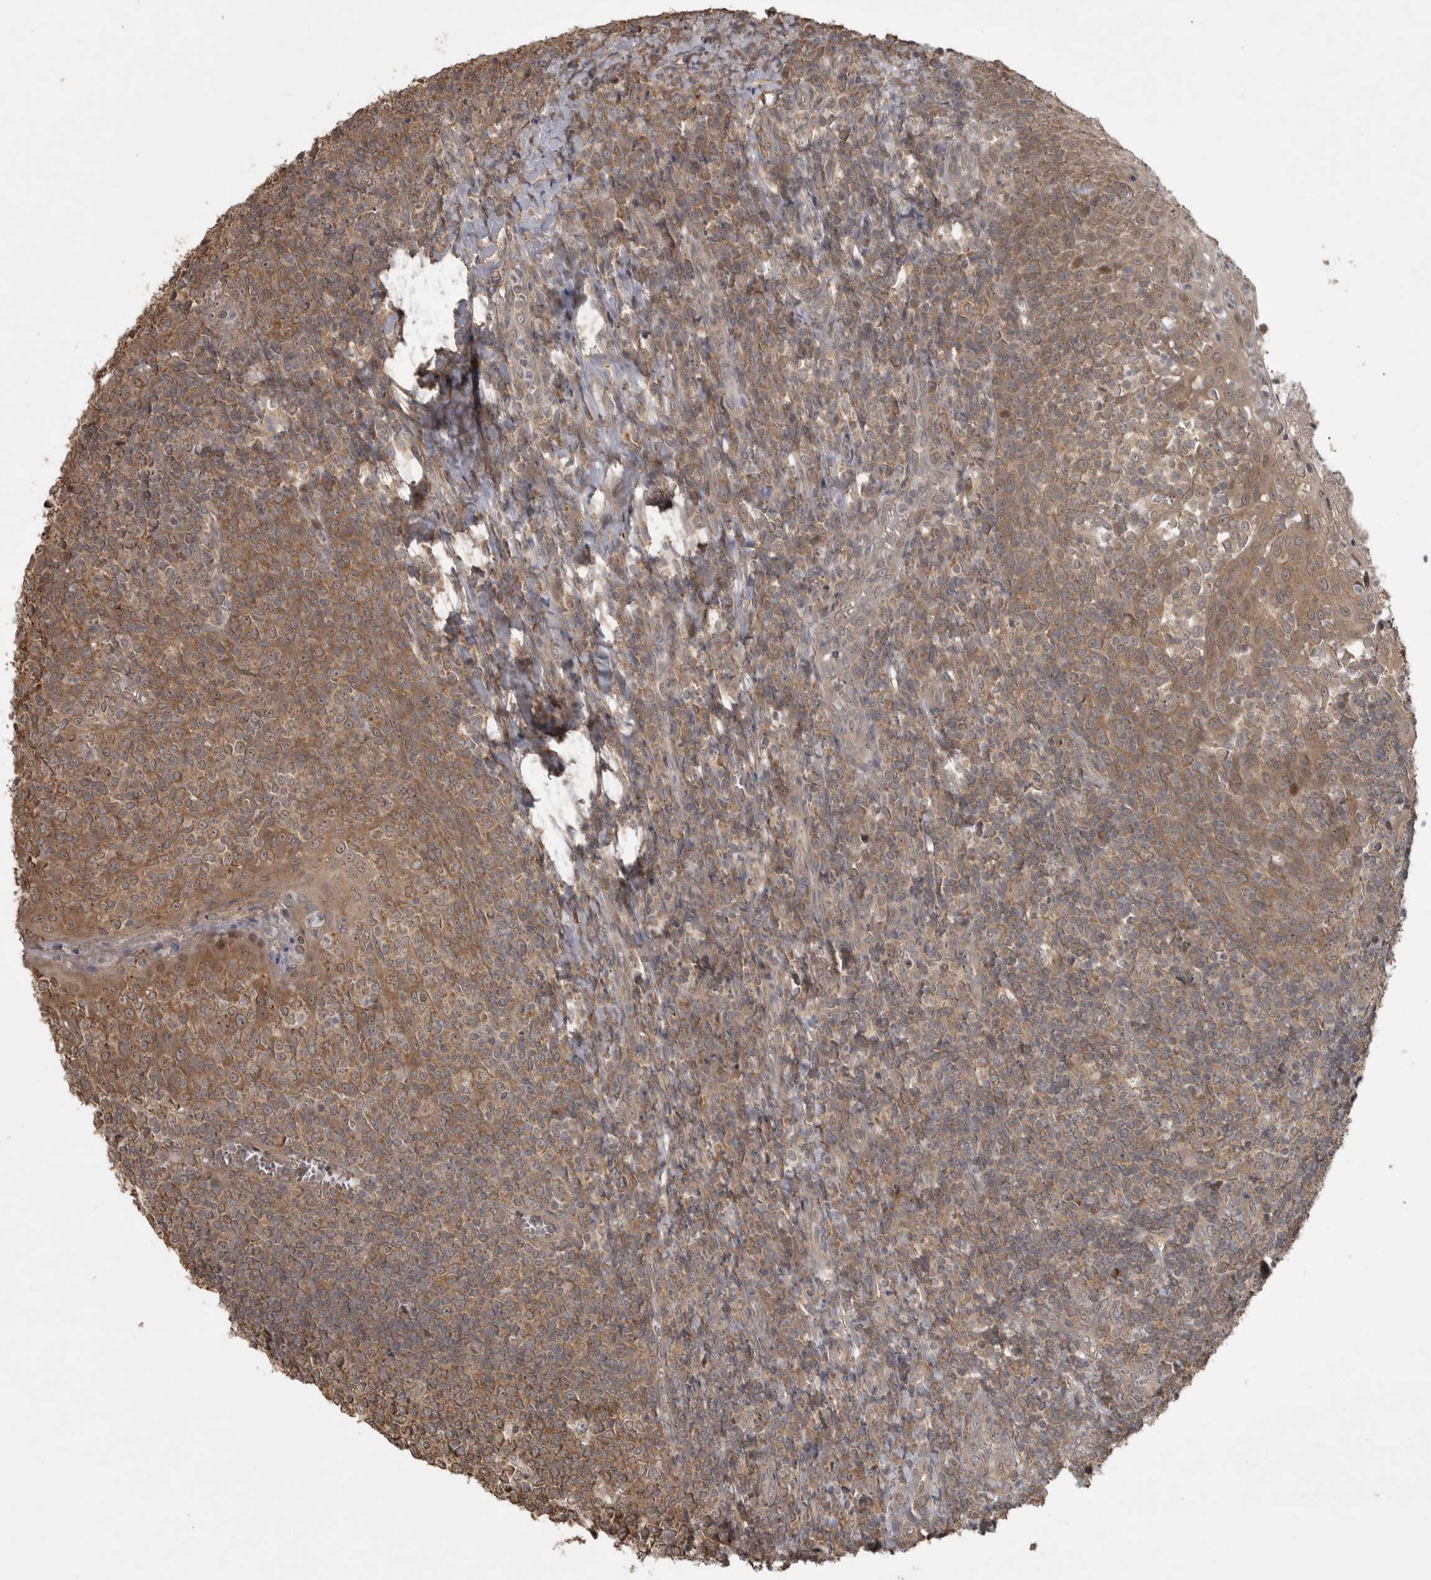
{"staining": {"intensity": "moderate", "quantity": ">75%", "location": "cytoplasmic/membranous"}, "tissue": "tonsil", "cell_type": "Germinal center cells", "image_type": "normal", "snomed": [{"axis": "morphology", "description": "Normal tissue, NOS"}, {"axis": "topography", "description": "Tonsil"}], "caption": "Protein expression analysis of unremarkable tonsil shows moderate cytoplasmic/membranous staining in about >75% of germinal center cells.", "gene": "LLGL1", "patient": {"sex": "female", "age": 19}}